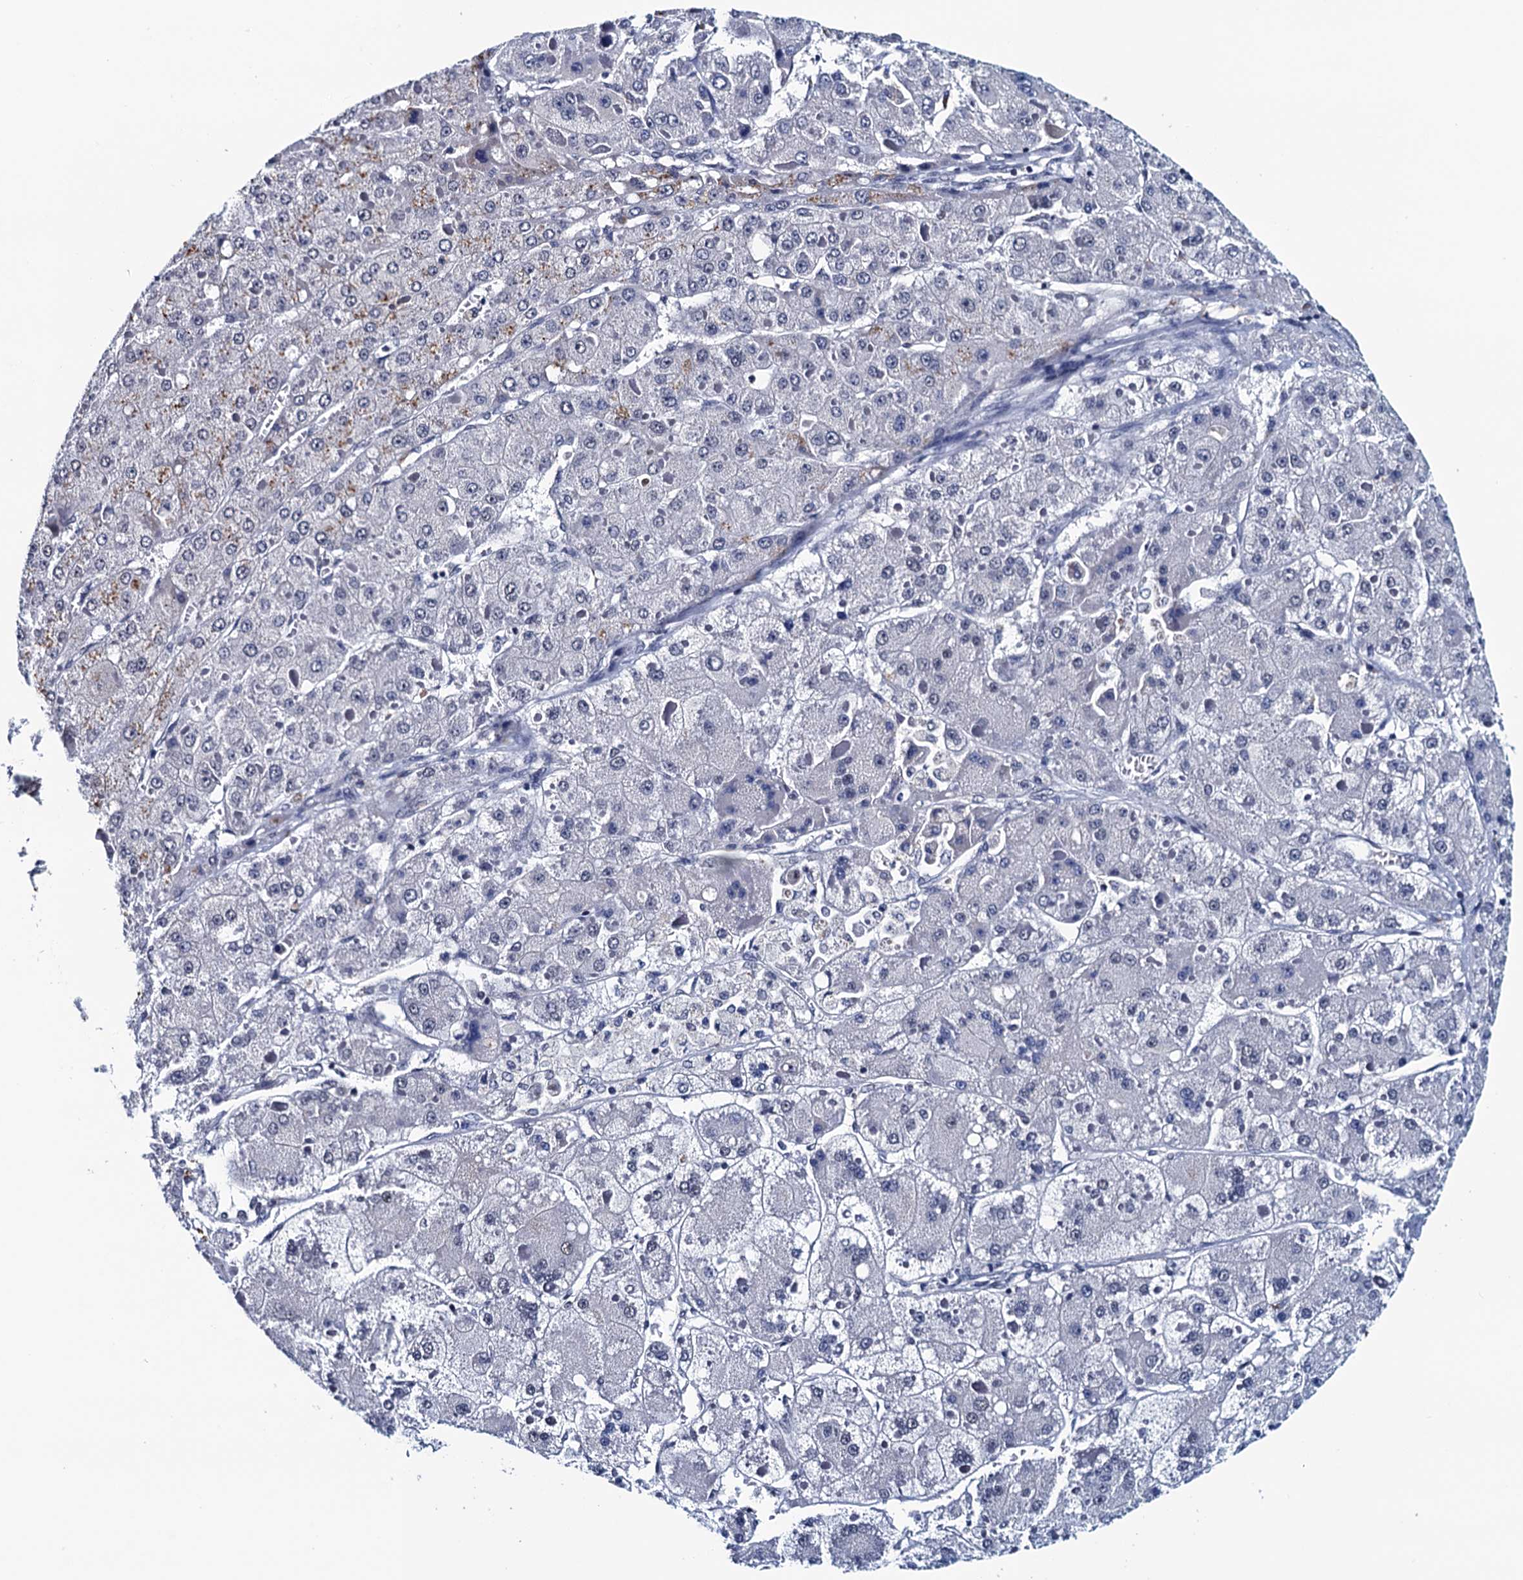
{"staining": {"intensity": "negative", "quantity": "none", "location": "none"}, "tissue": "liver cancer", "cell_type": "Tumor cells", "image_type": "cancer", "snomed": [{"axis": "morphology", "description": "Carcinoma, Hepatocellular, NOS"}, {"axis": "topography", "description": "Liver"}], "caption": "Protein analysis of liver cancer reveals no significant staining in tumor cells.", "gene": "FNBP4", "patient": {"sex": "female", "age": 73}}